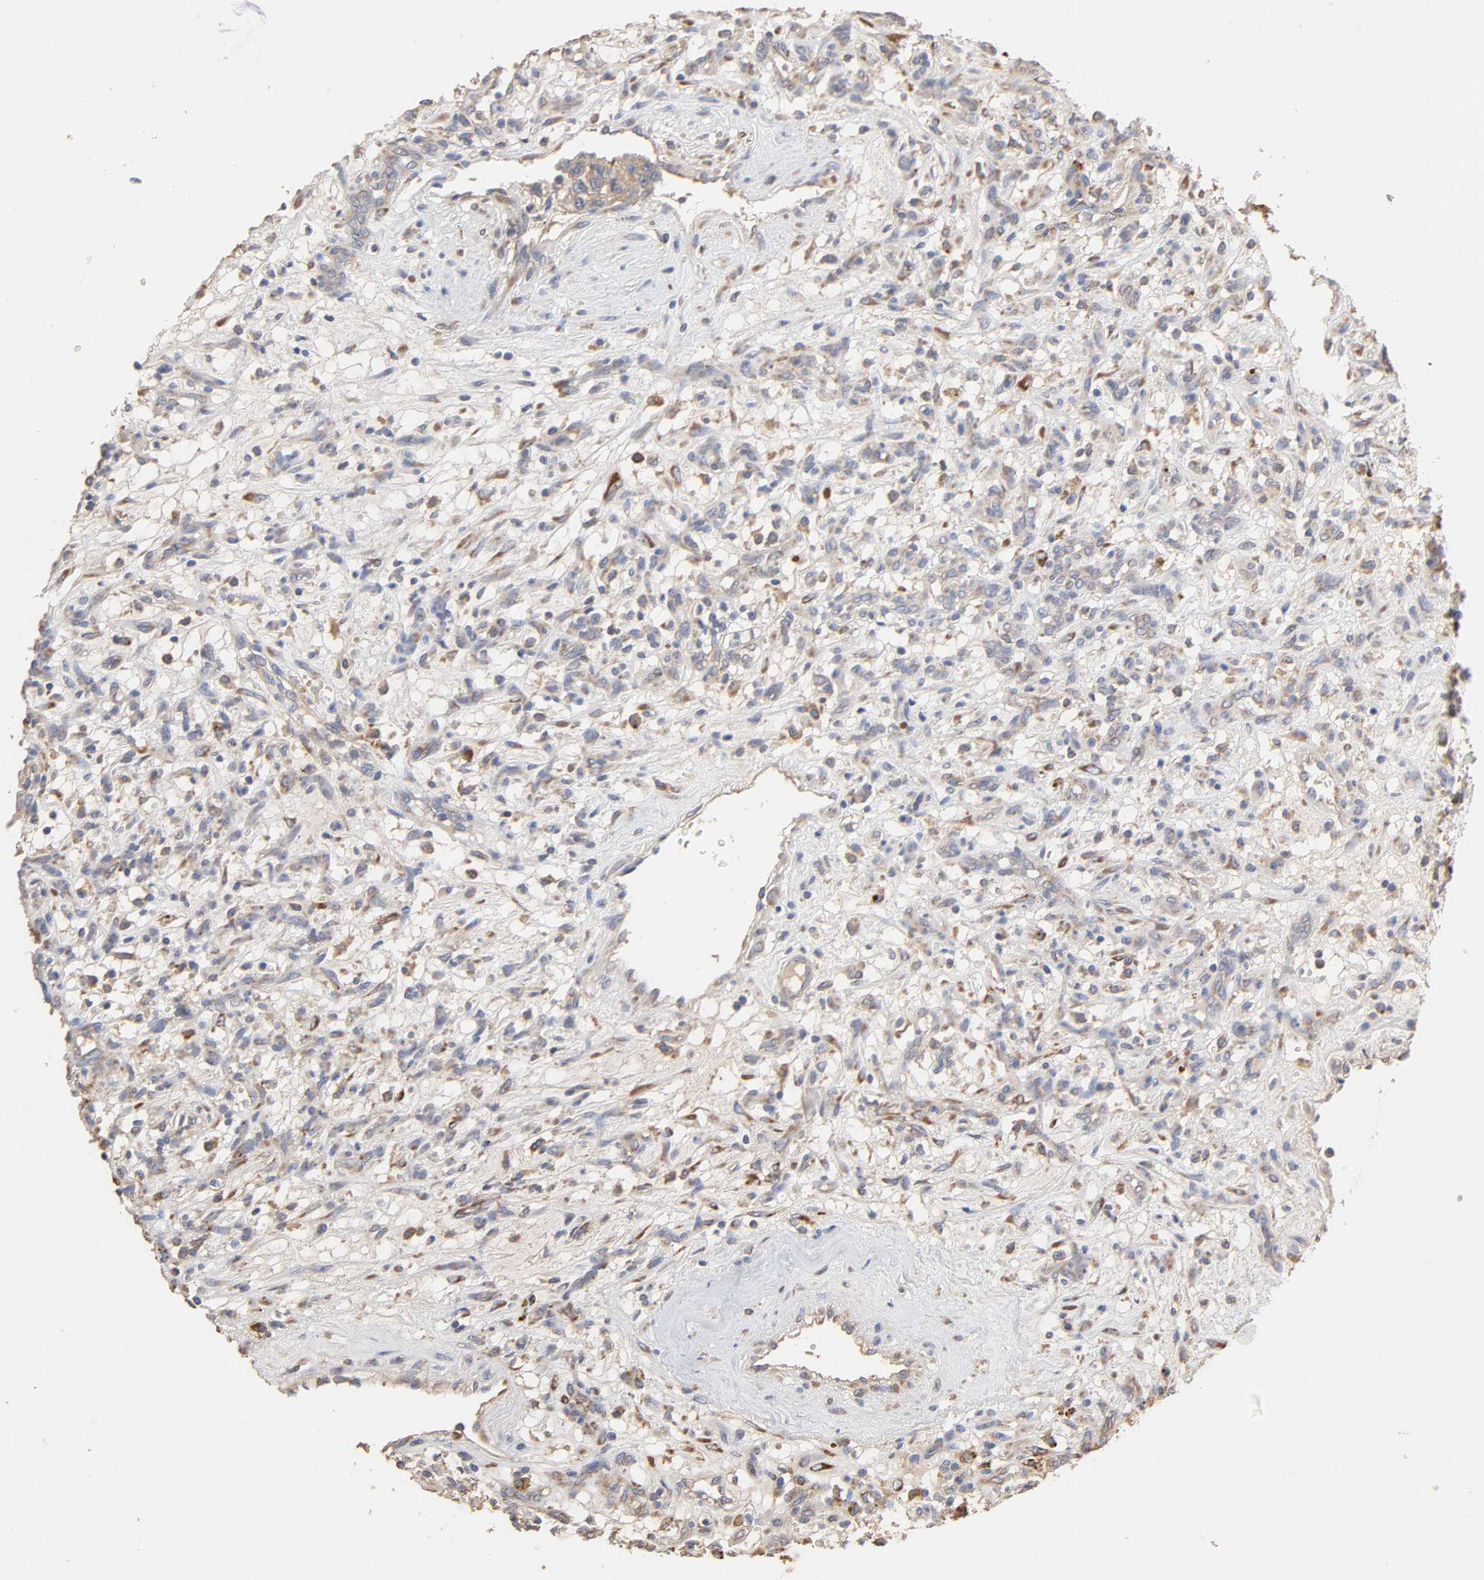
{"staining": {"intensity": "weak", "quantity": "<25%", "location": "cytoplasmic/membranous"}, "tissue": "renal cancer", "cell_type": "Tumor cells", "image_type": "cancer", "snomed": [{"axis": "morphology", "description": "Adenocarcinoma, NOS"}, {"axis": "topography", "description": "Kidney"}], "caption": "The IHC histopathology image has no significant expression in tumor cells of adenocarcinoma (renal) tissue.", "gene": "EIF4G2", "patient": {"sex": "female", "age": 57}}